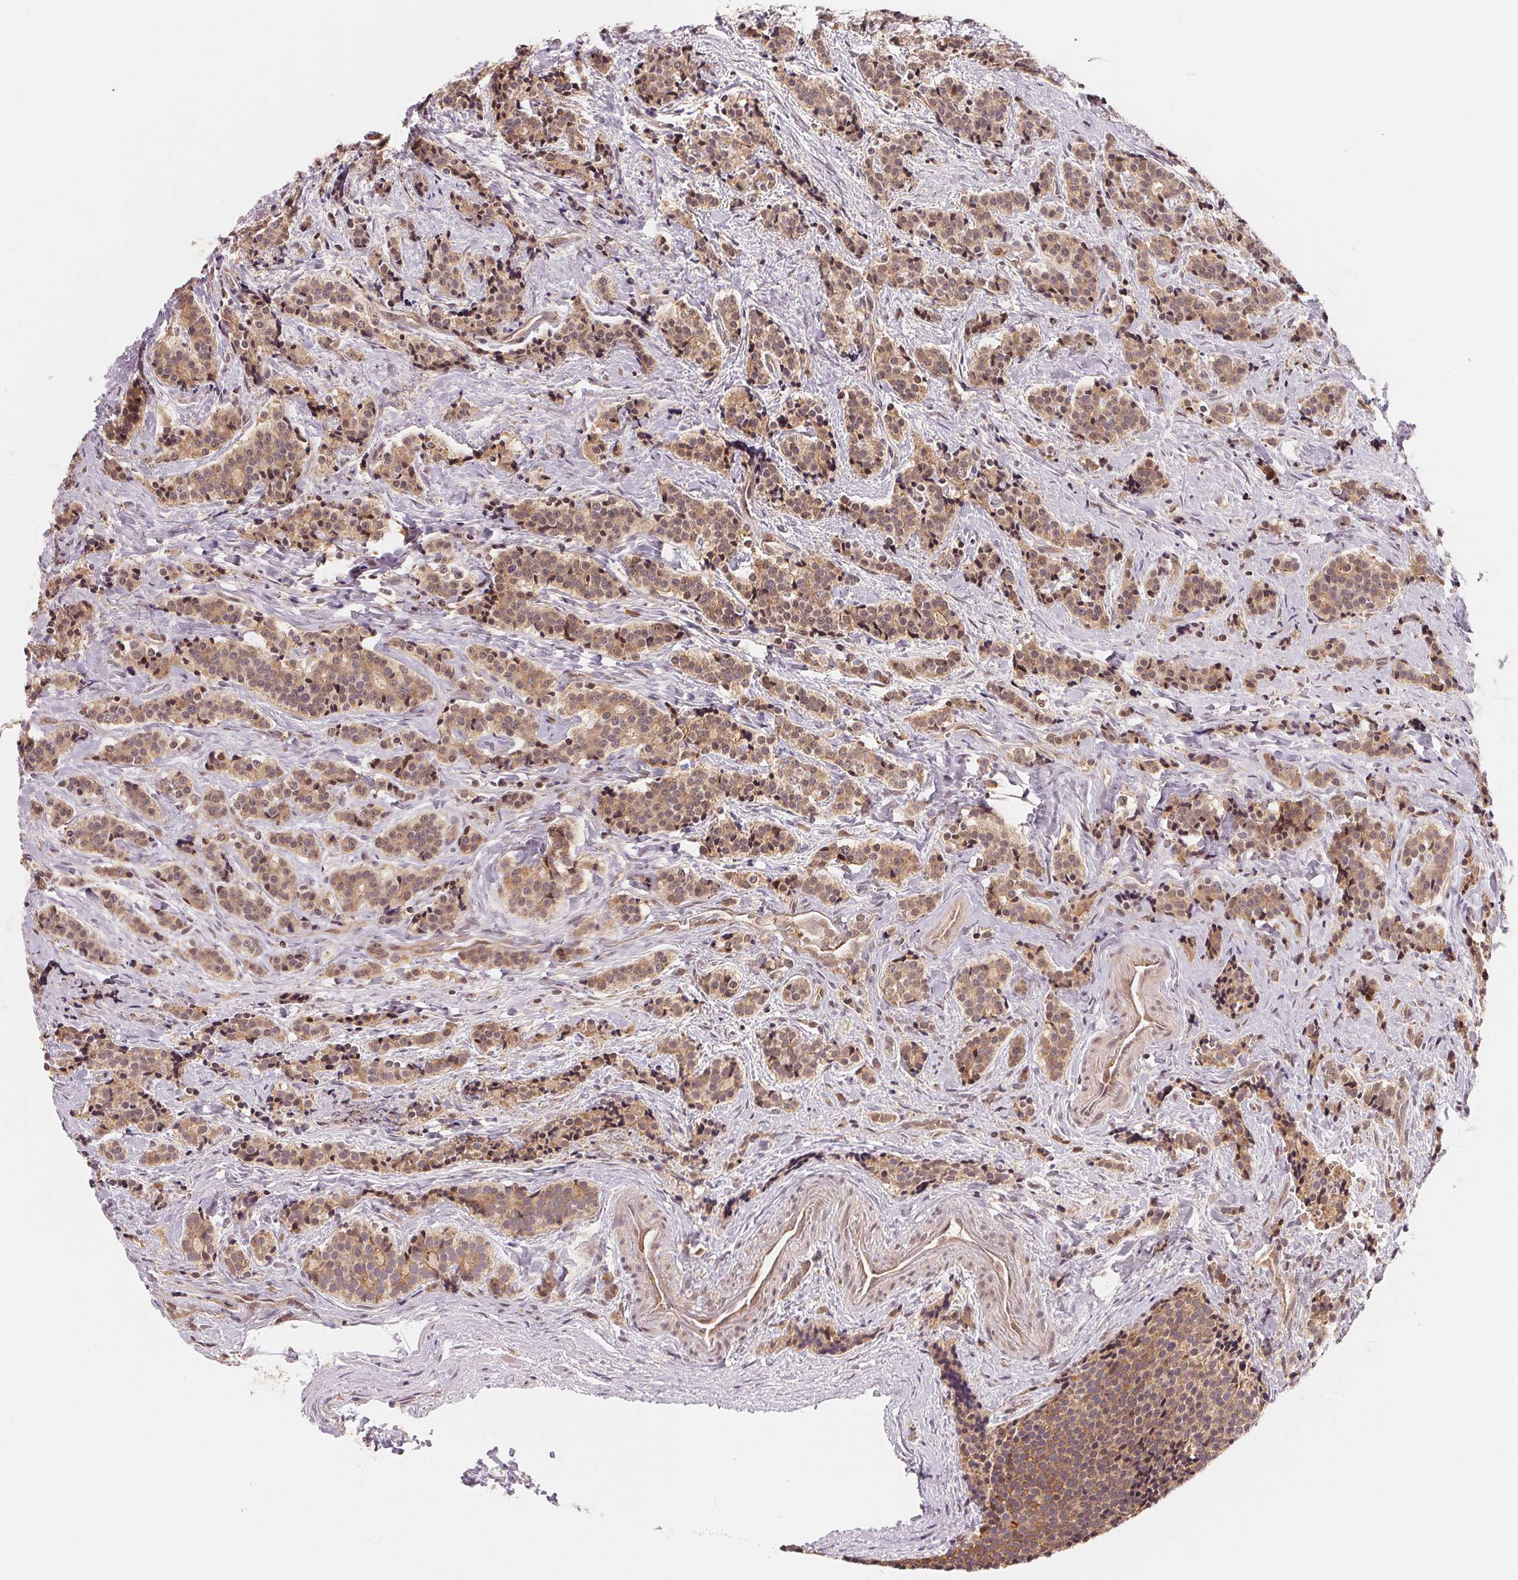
{"staining": {"intensity": "moderate", "quantity": ">75%", "location": "cytoplasmic/membranous,nuclear"}, "tissue": "carcinoid", "cell_type": "Tumor cells", "image_type": "cancer", "snomed": [{"axis": "morphology", "description": "Carcinoid, malignant, NOS"}, {"axis": "topography", "description": "Small intestine"}], "caption": "A brown stain shows moderate cytoplasmic/membranous and nuclear positivity of a protein in carcinoid (malignant) tumor cells.", "gene": "CCDC102B", "patient": {"sex": "female", "age": 73}}